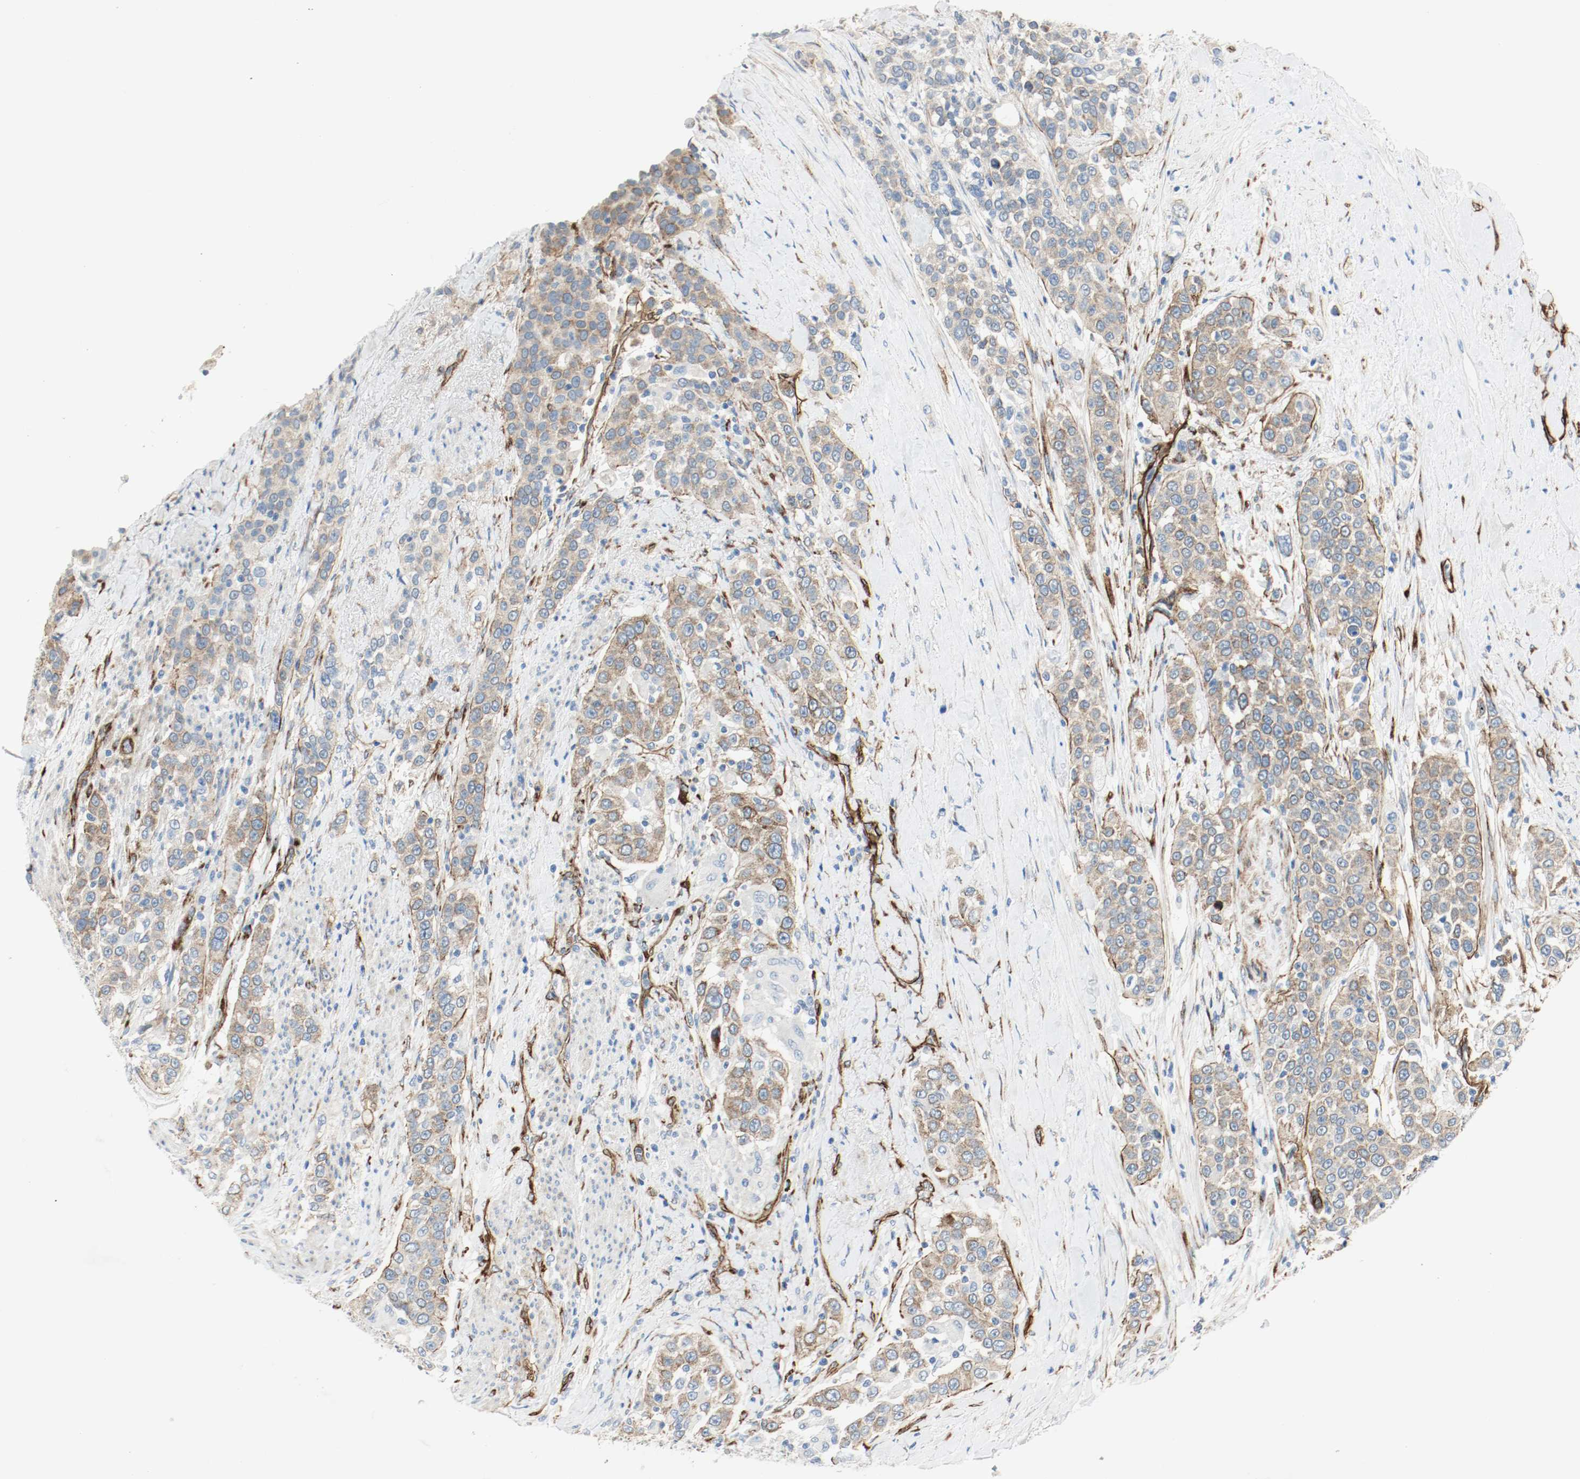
{"staining": {"intensity": "strong", "quantity": ">75%", "location": "cytoplasmic/membranous"}, "tissue": "urothelial cancer", "cell_type": "Tumor cells", "image_type": "cancer", "snomed": [{"axis": "morphology", "description": "Urothelial carcinoma, High grade"}, {"axis": "topography", "description": "Urinary bladder"}], "caption": "Protein analysis of high-grade urothelial carcinoma tissue shows strong cytoplasmic/membranous positivity in about >75% of tumor cells. The staining was performed using DAB to visualize the protein expression in brown, while the nuclei were stained in blue with hematoxylin (Magnification: 20x).", "gene": "LAMB1", "patient": {"sex": "female", "age": 80}}